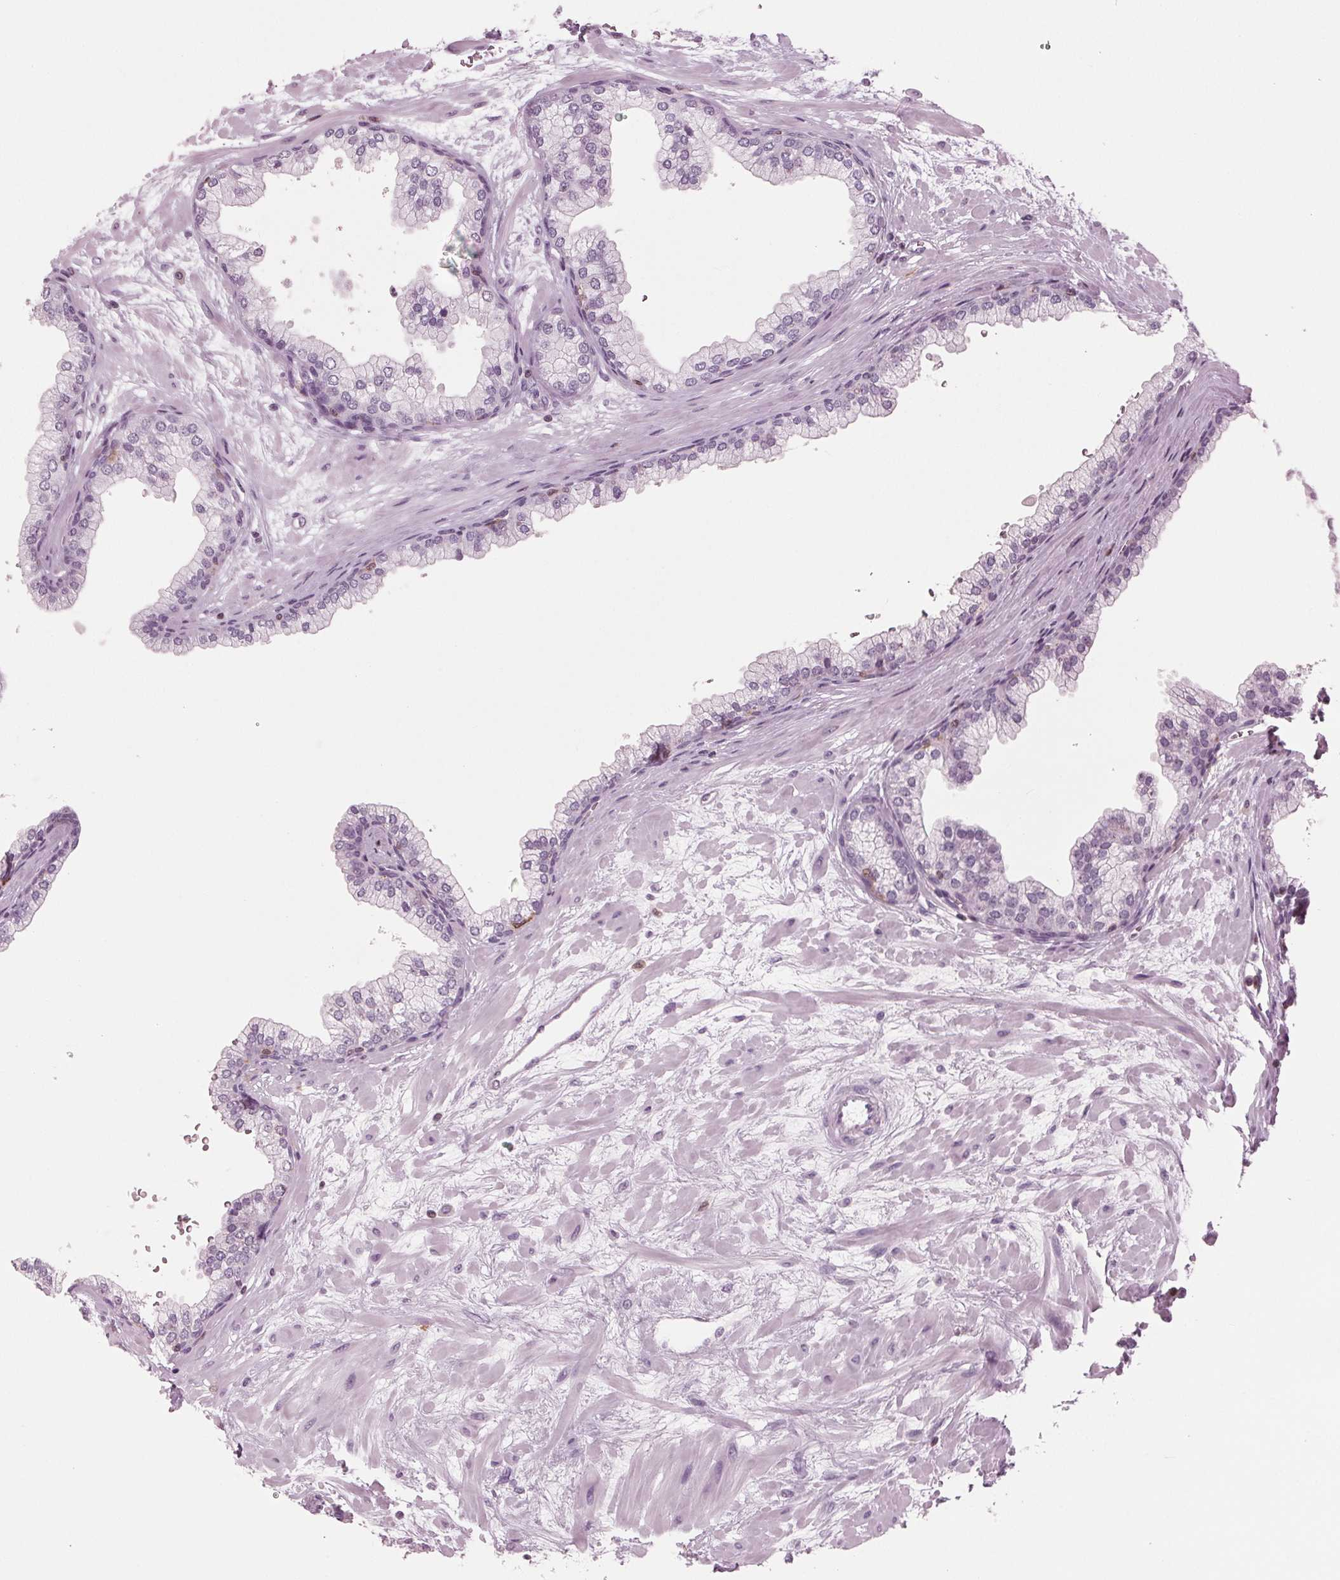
{"staining": {"intensity": "negative", "quantity": "none", "location": "none"}, "tissue": "prostate", "cell_type": "Glandular cells", "image_type": "normal", "snomed": [{"axis": "morphology", "description": "Normal tissue, NOS"}, {"axis": "topography", "description": "Prostate"}, {"axis": "topography", "description": "Peripheral nerve tissue"}], "caption": "Immunohistochemistry micrograph of benign prostate stained for a protein (brown), which shows no staining in glandular cells.", "gene": "BTLA", "patient": {"sex": "male", "age": 61}}